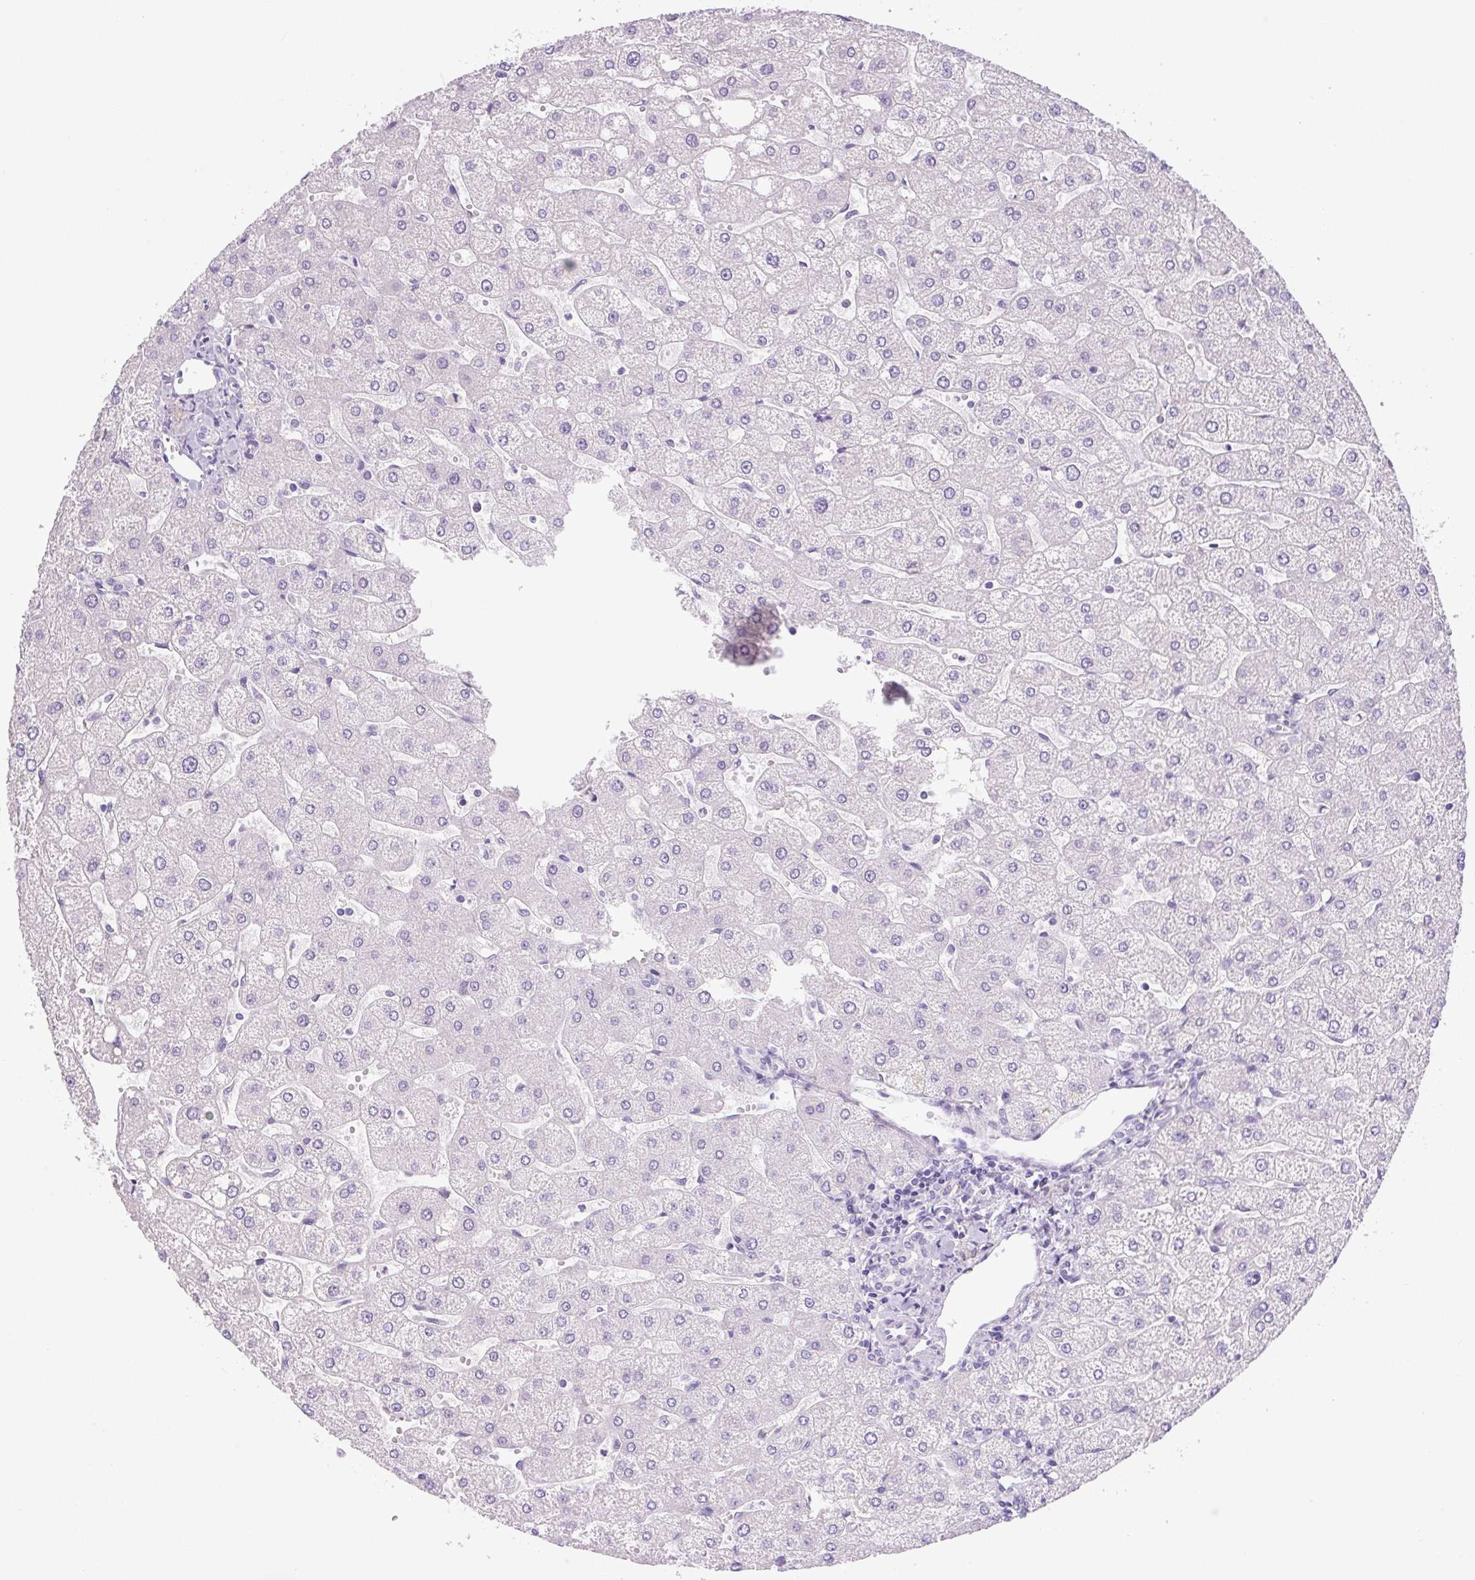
{"staining": {"intensity": "negative", "quantity": "none", "location": "none"}, "tissue": "liver", "cell_type": "Cholangiocytes", "image_type": "normal", "snomed": [{"axis": "morphology", "description": "Normal tissue, NOS"}, {"axis": "topography", "description": "Liver"}], "caption": "IHC of benign liver displays no positivity in cholangiocytes.", "gene": "CHGA", "patient": {"sex": "male", "age": 67}}